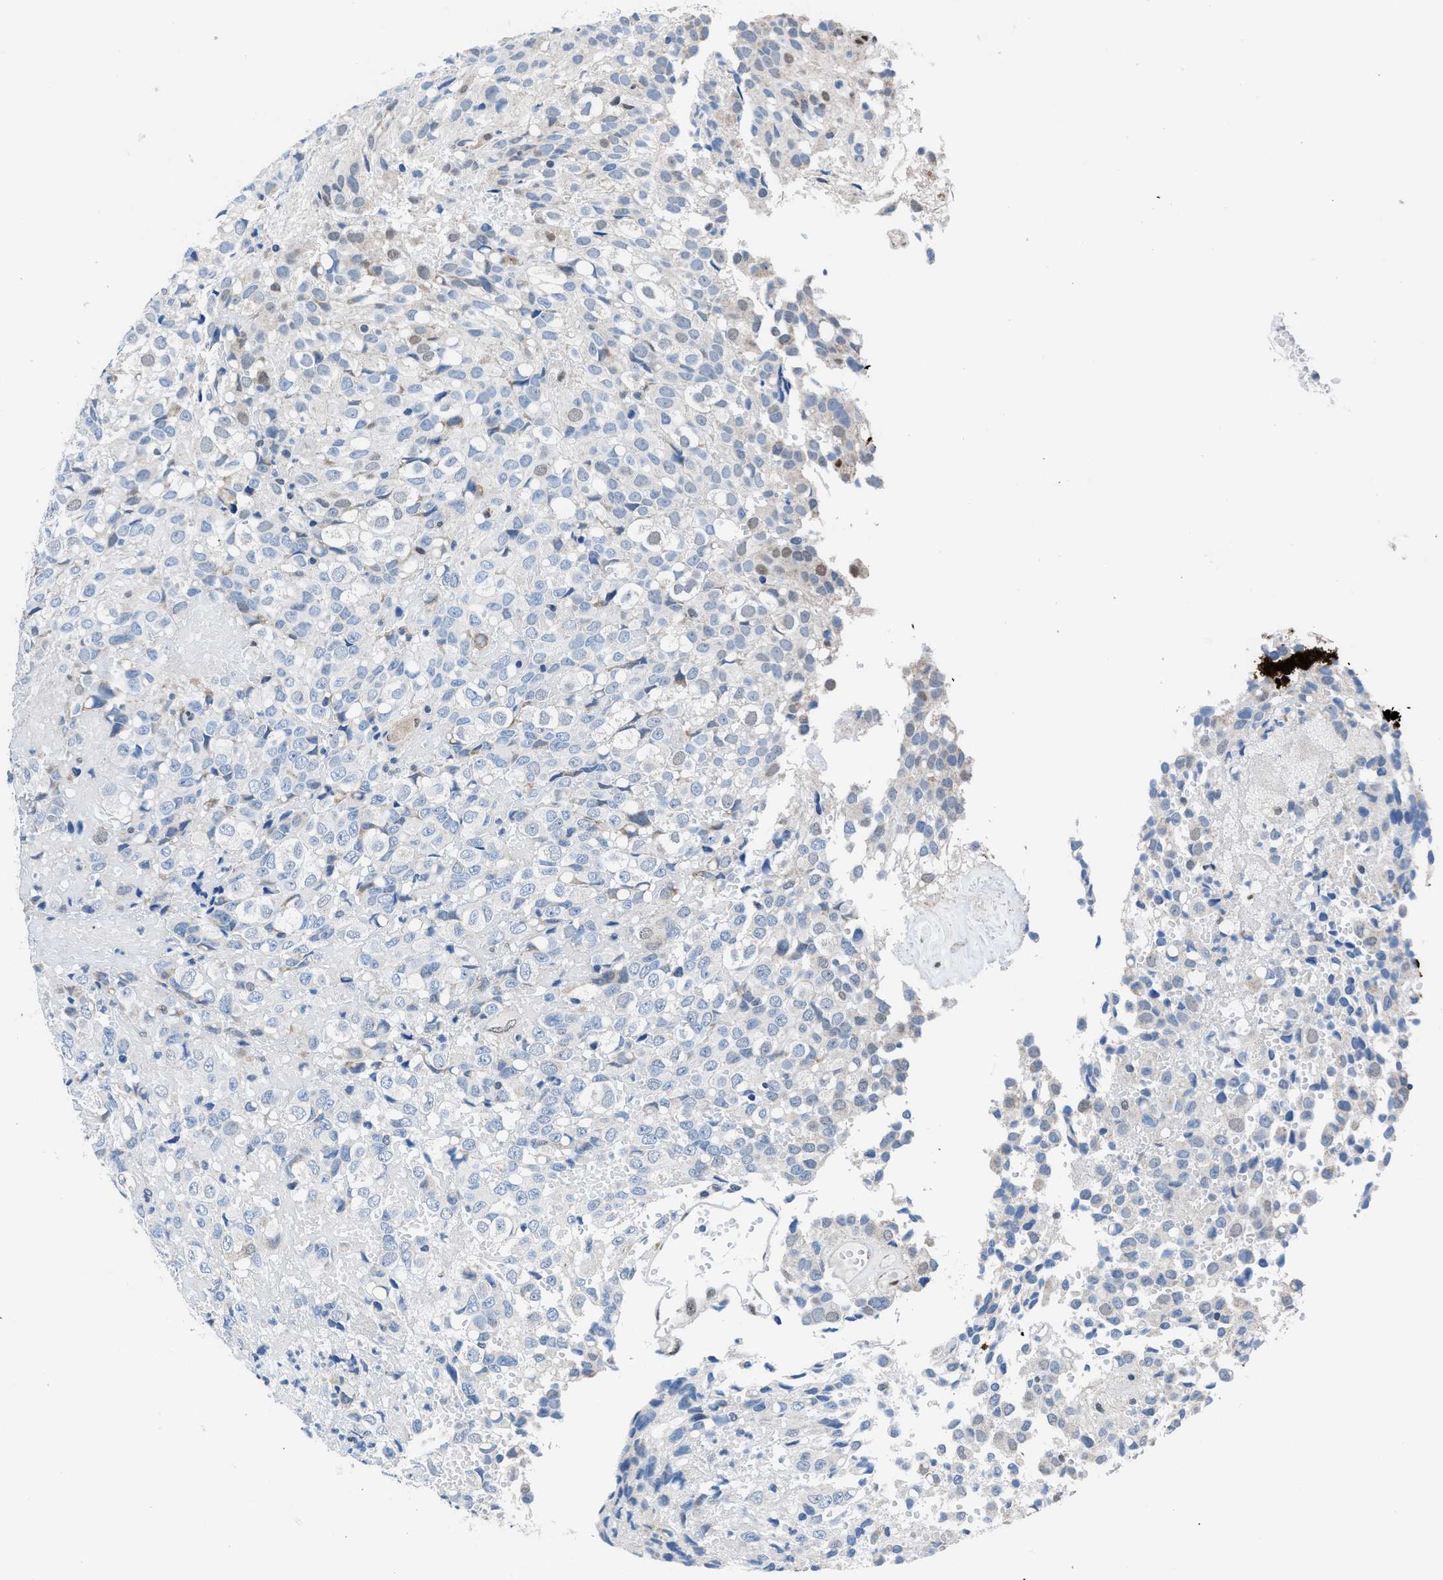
{"staining": {"intensity": "negative", "quantity": "none", "location": "none"}, "tissue": "glioma", "cell_type": "Tumor cells", "image_type": "cancer", "snomed": [{"axis": "morphology", "description": "Glioma, malignant, High grade"}, {"axis": "topography", "description": "Brain"}], "caption": "DAB immunohistochemical staining of high-grade glioma (malignant) reveals no significant positivity in tumor cells.", "gene": "LMO2", "patient": {"sex": "male", "age": 32}}